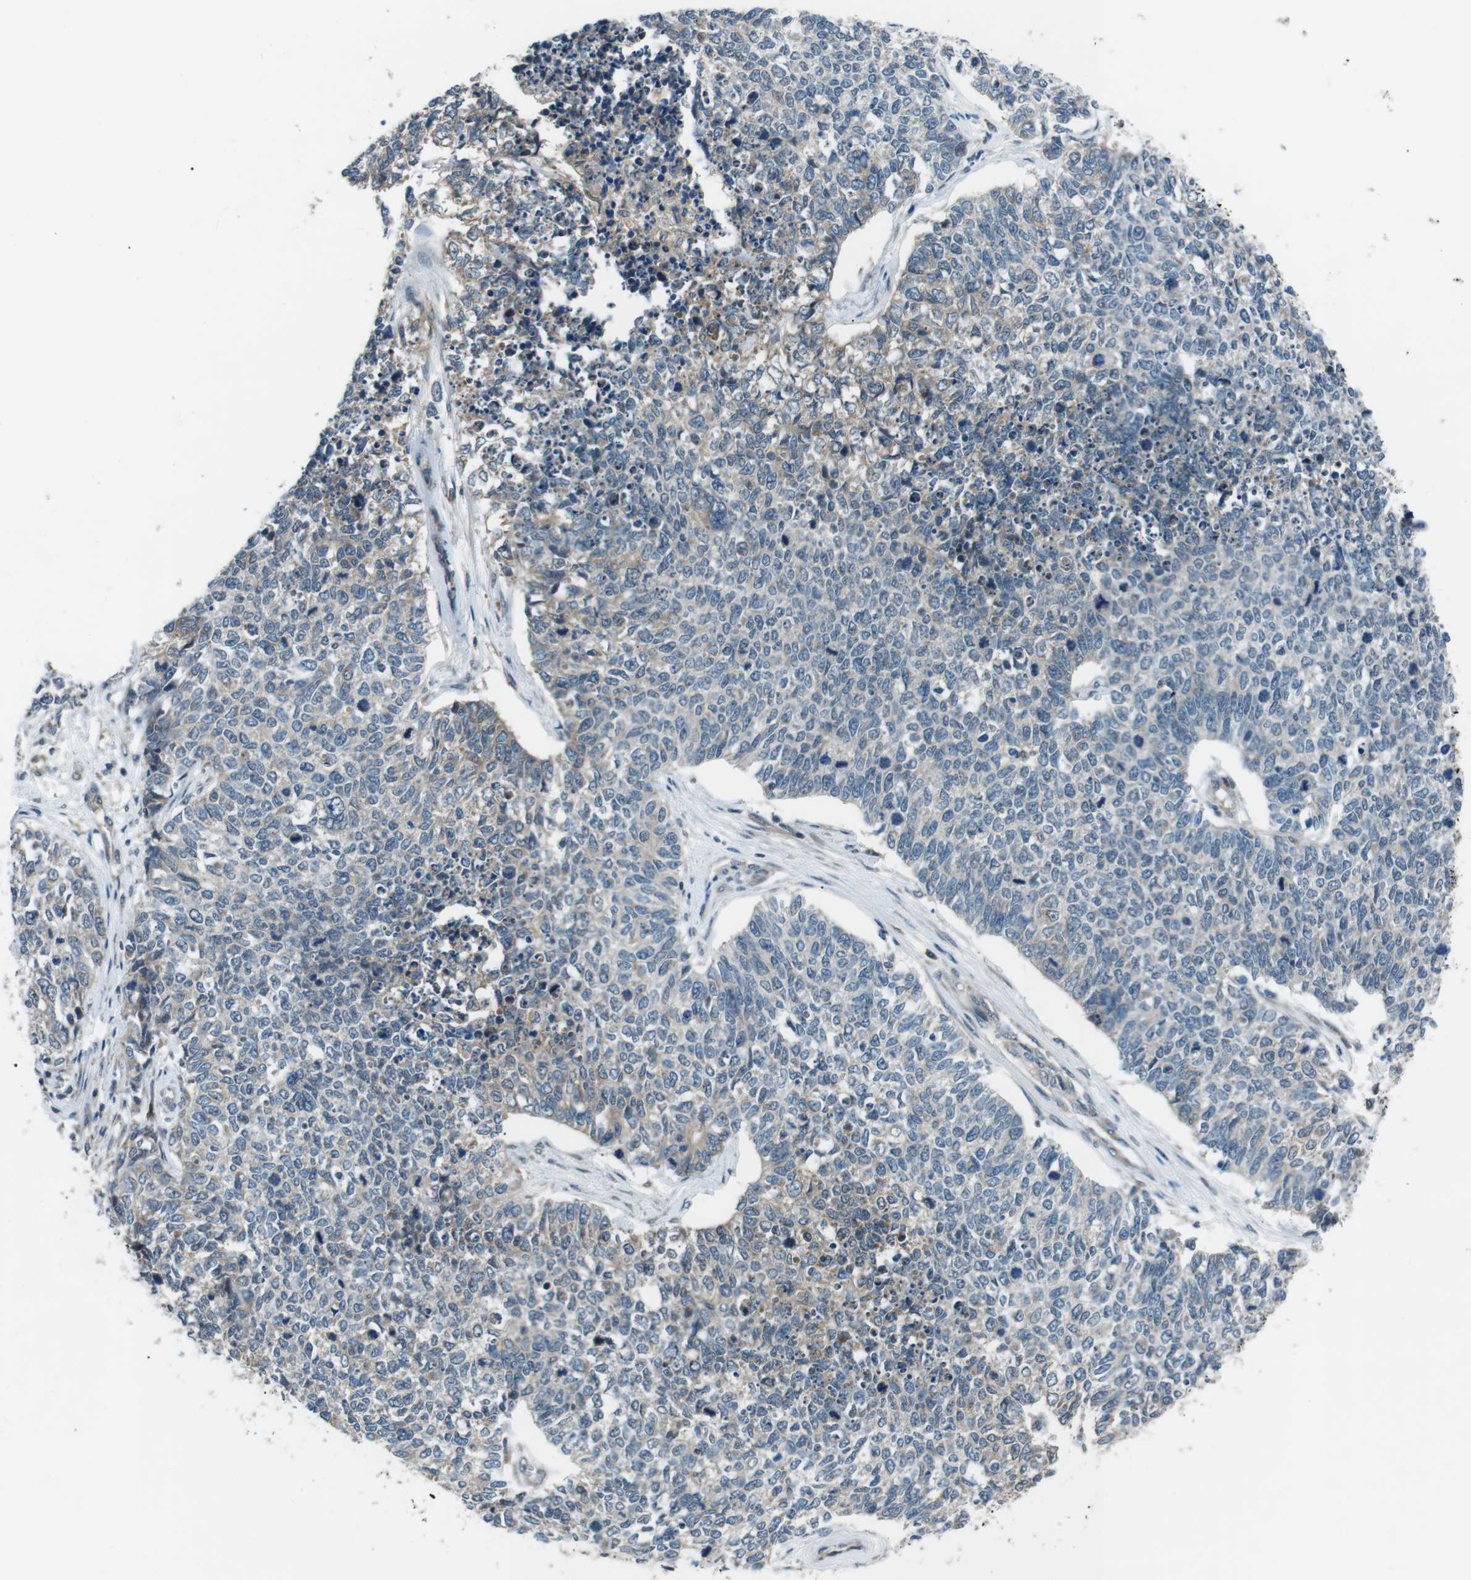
{"staining": {"intensity": "weak", "quantity": "<25%", "location": "cytoplasmic/membranous"}, "tissue": "cervical cancer", "cell_type": "Tumor cells", "image_type": "cancer", "snomed": [{"axis": "morphology", "description": "Squamous cell carcinoma, NOS"}, {"axis": "topography", "description": "Cervix"}], "caption": "An image of human cervical cancer (squamous cell carcinoma) is negative for staining in tumor cells.", "gene": "LRIG2", "patient": {"sex": "female", "age": 63}}